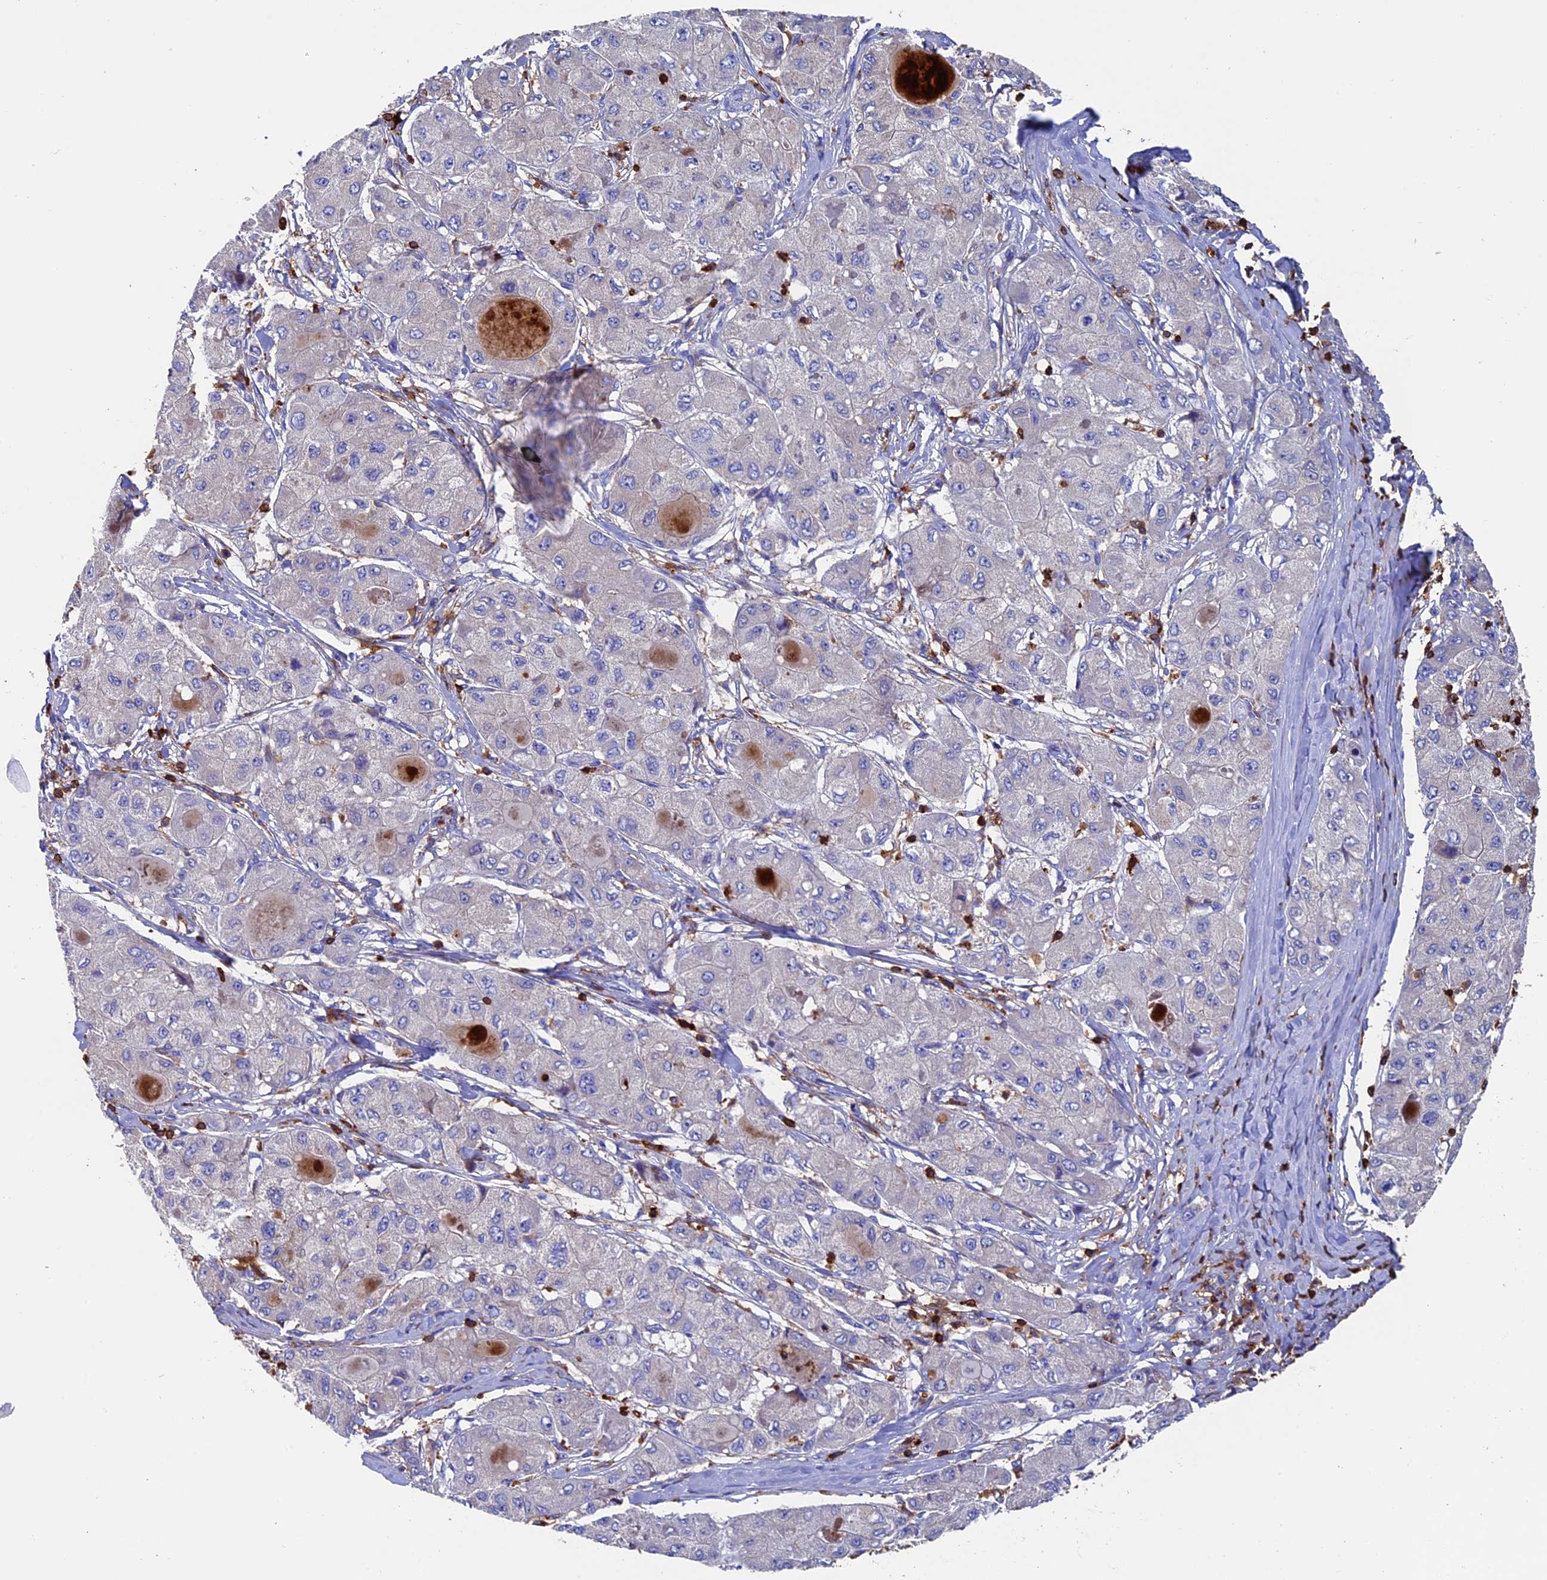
{"staining": {"intensity": "negative", "quantity": "none", "location": "none"}, "tissue": "liver cancer", "cell_type": "Tumor cells", "image_type": "cancer", "snomed": [{"axis": "morphology", "description": "Carcinoma, Hepatocellular, NOS"}, {"axis": "topography", "description": "Liver"}], "caption": "An image of liver cancer (hepatocellular carcinoma) stained for a protein demonstrates no brown staining in tumor cells.", "gene": "ADAT1", "patient": {"sex": "male", "age": 80}}